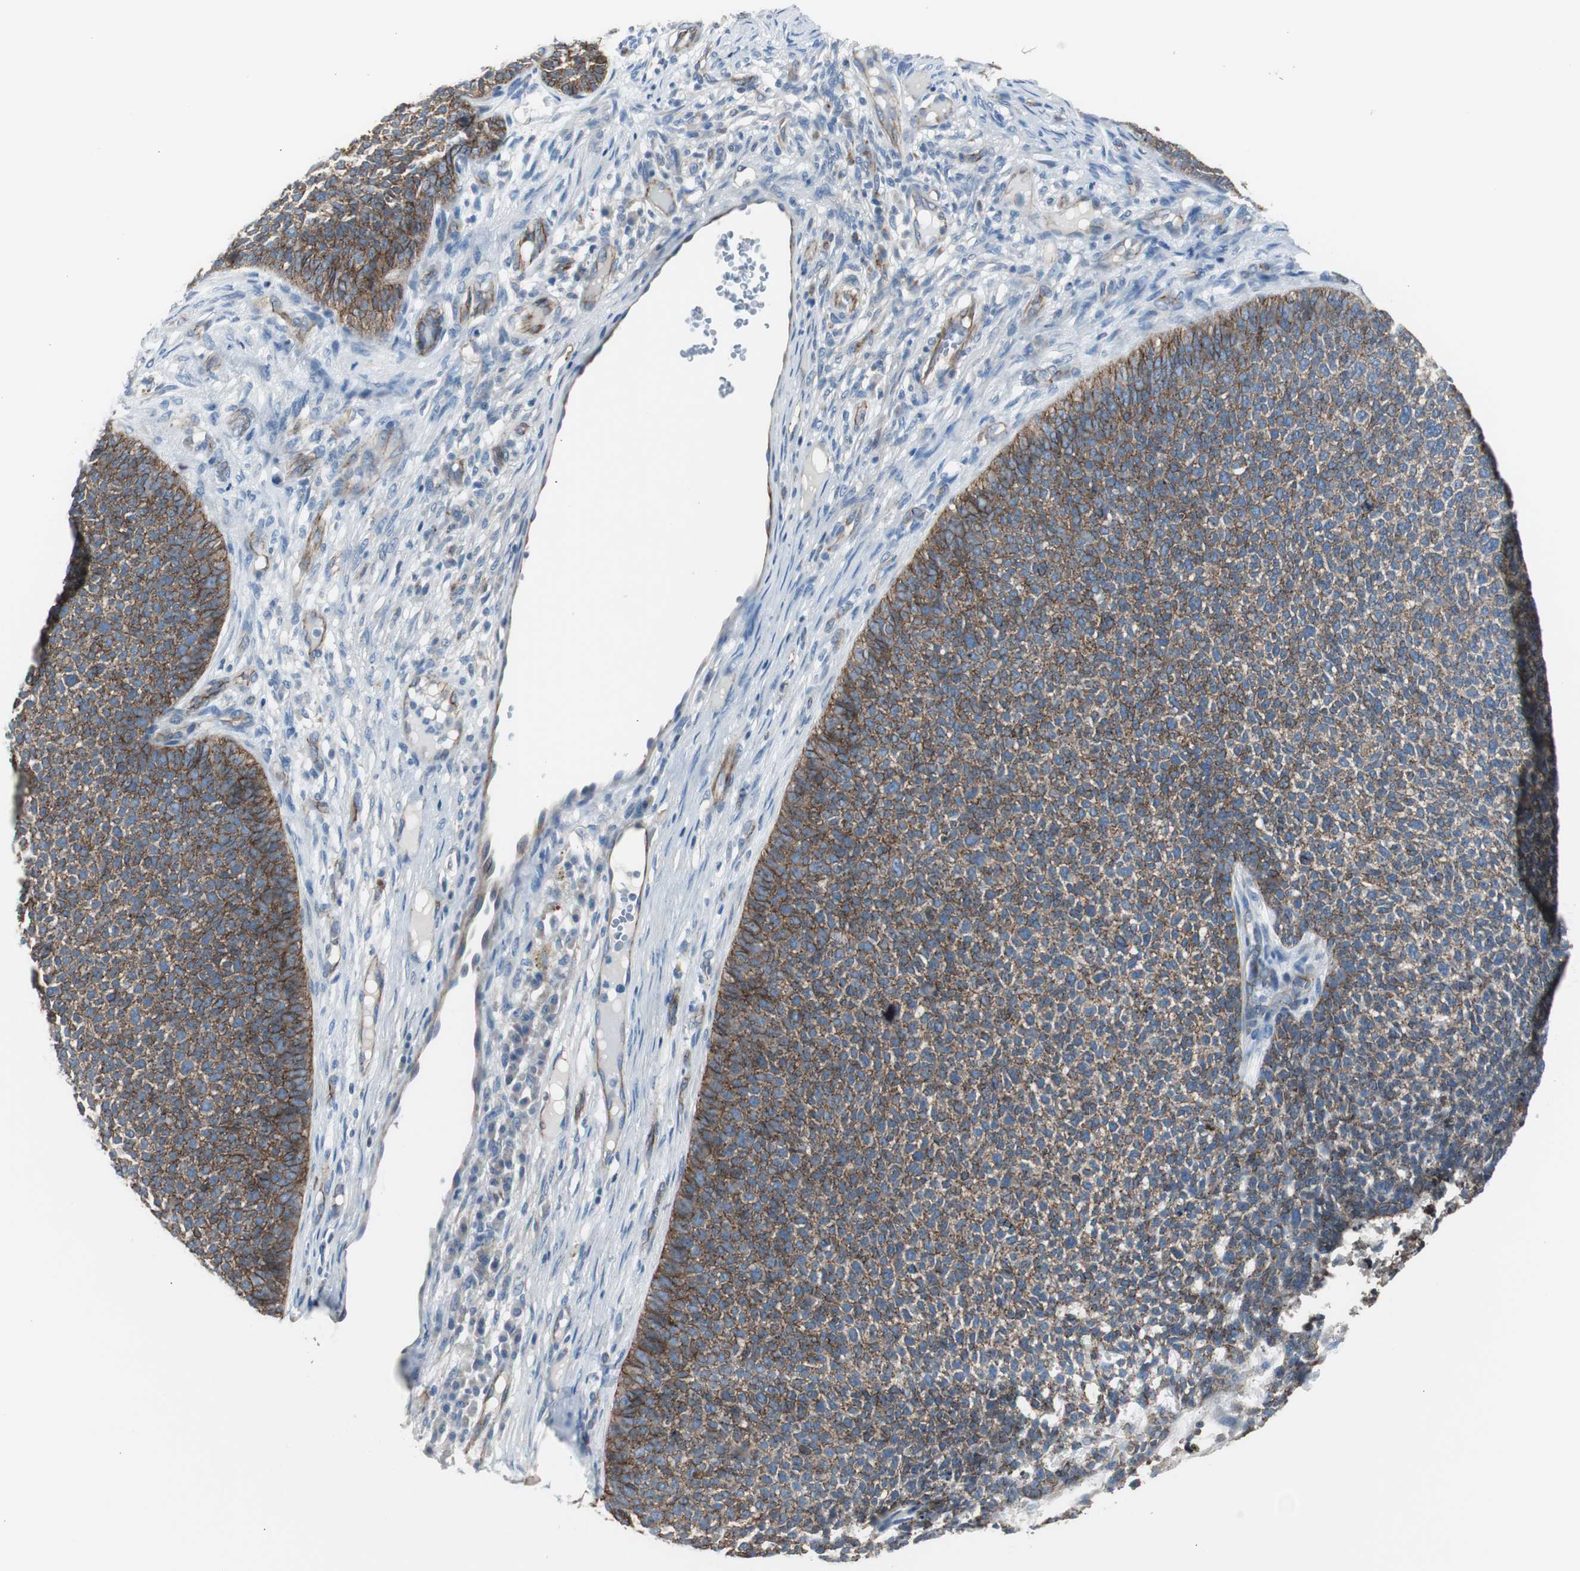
{"staining": {"intensity": "strong", "quantity": ">75%", "location": "cytoplasmic/membranous"}, "tissue": "skin cancer", "cell_type": "Tumor cells", "image_type": "cancer", "snomed": [{"axis": "morphology", "description": "Basal cell carcinoma"}, {"axis": "topography", "description": "Skin"}], "caption": "Immunohistochemistry of human basal cell carcinoma (skin) demonstrates high levels of strong cytoplasmic/membranous positivity in approximately >75% of tumor cells.", "gene": "STXBP4", "patient": {"sex": "female", "age": 84}}